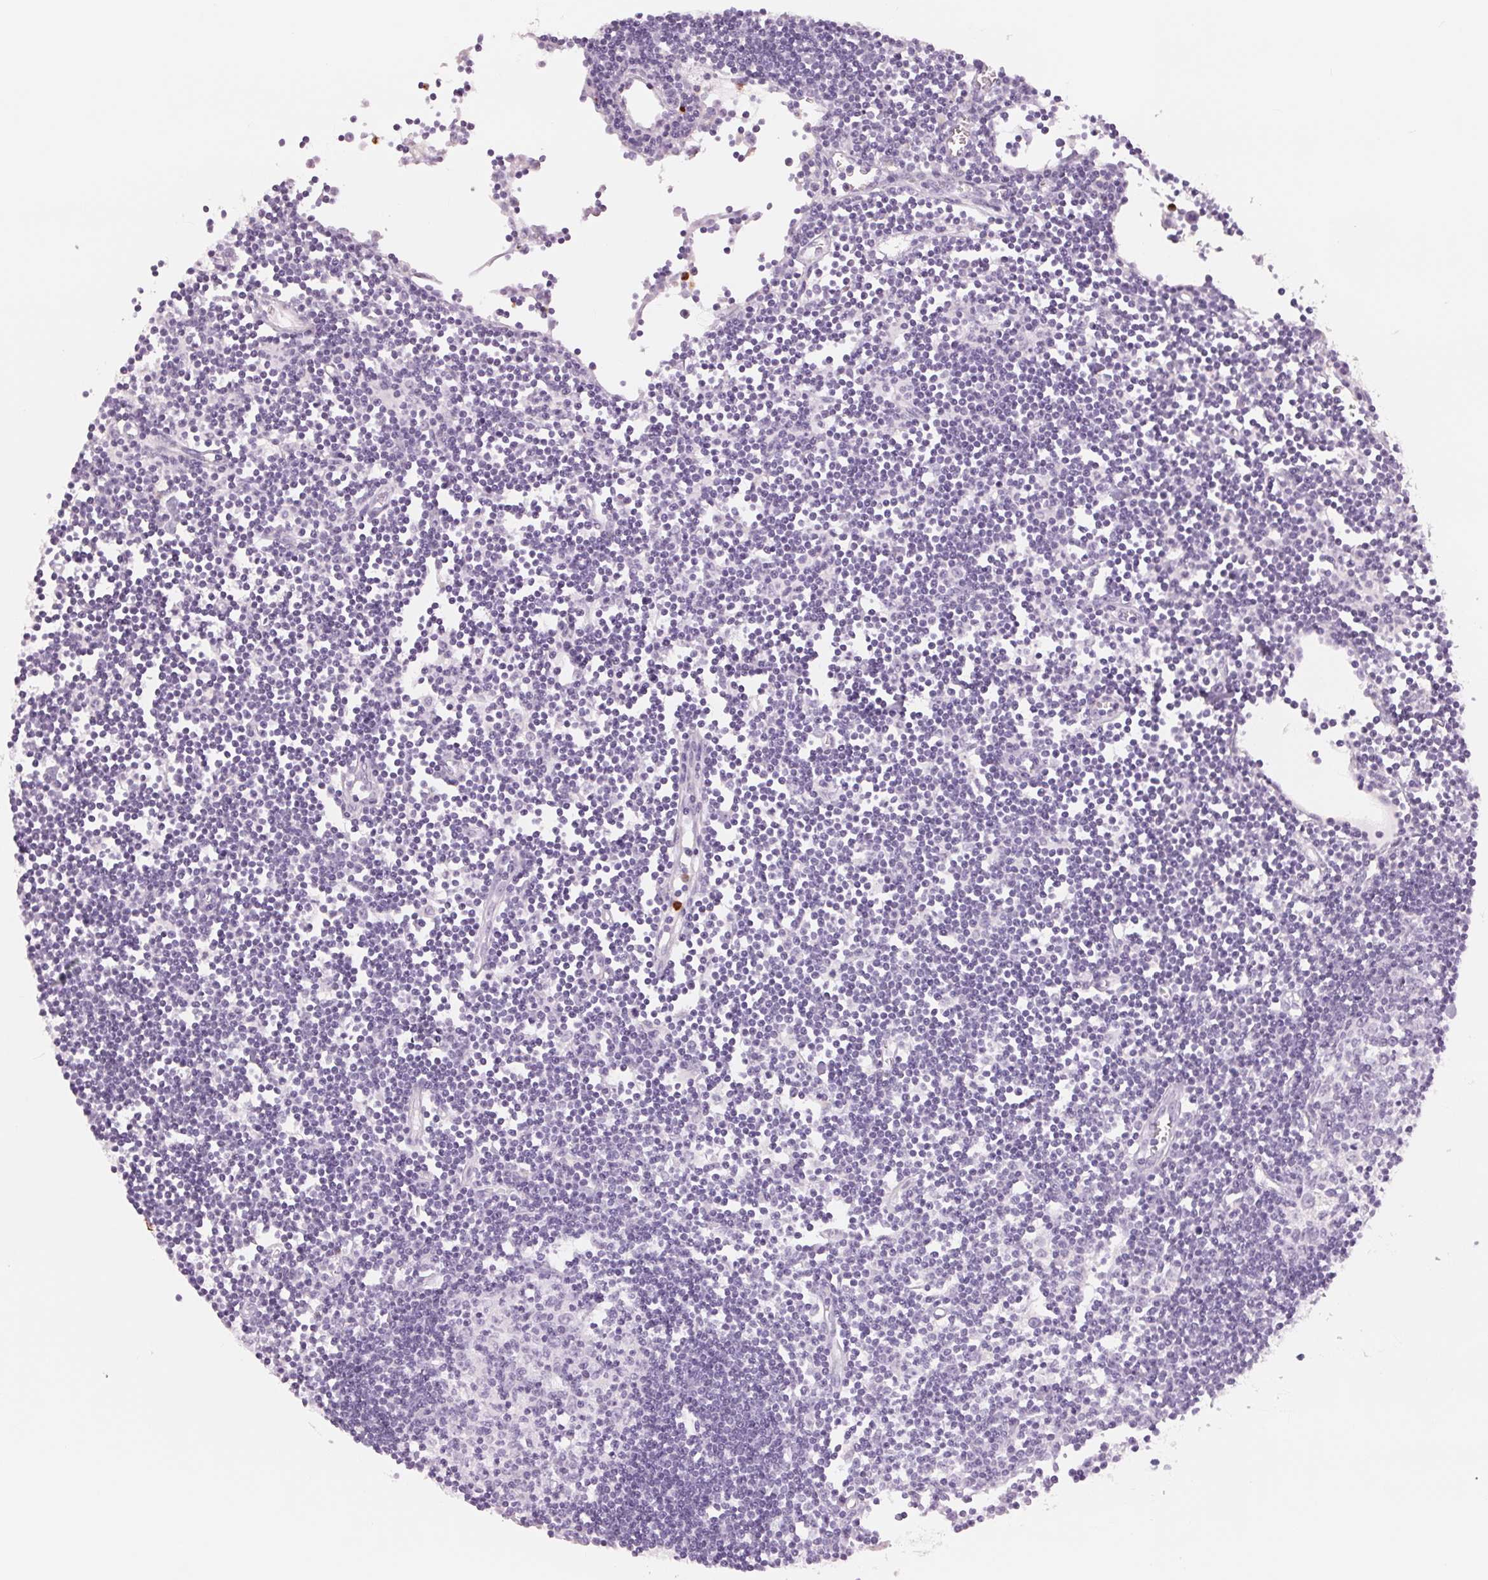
{"staining": {"intensity": "negative", "quantity": "none", "location": "none"}, "tissue": "lymph node", "cell_type": "Germinal center cells", "image_type": "normal", "snomed": [{"axis": "morphology", "description": "Normal tissue, NOS"}, {"axis": "topography", "description": "Lymph node"}], "caption": "This is an immunohistochemistry (IHC) micrograph of benign lymph node. There is no positivity in germinal center cells.", "gene": "KLK7", "patient": {"sex": "female", "age": 65}}